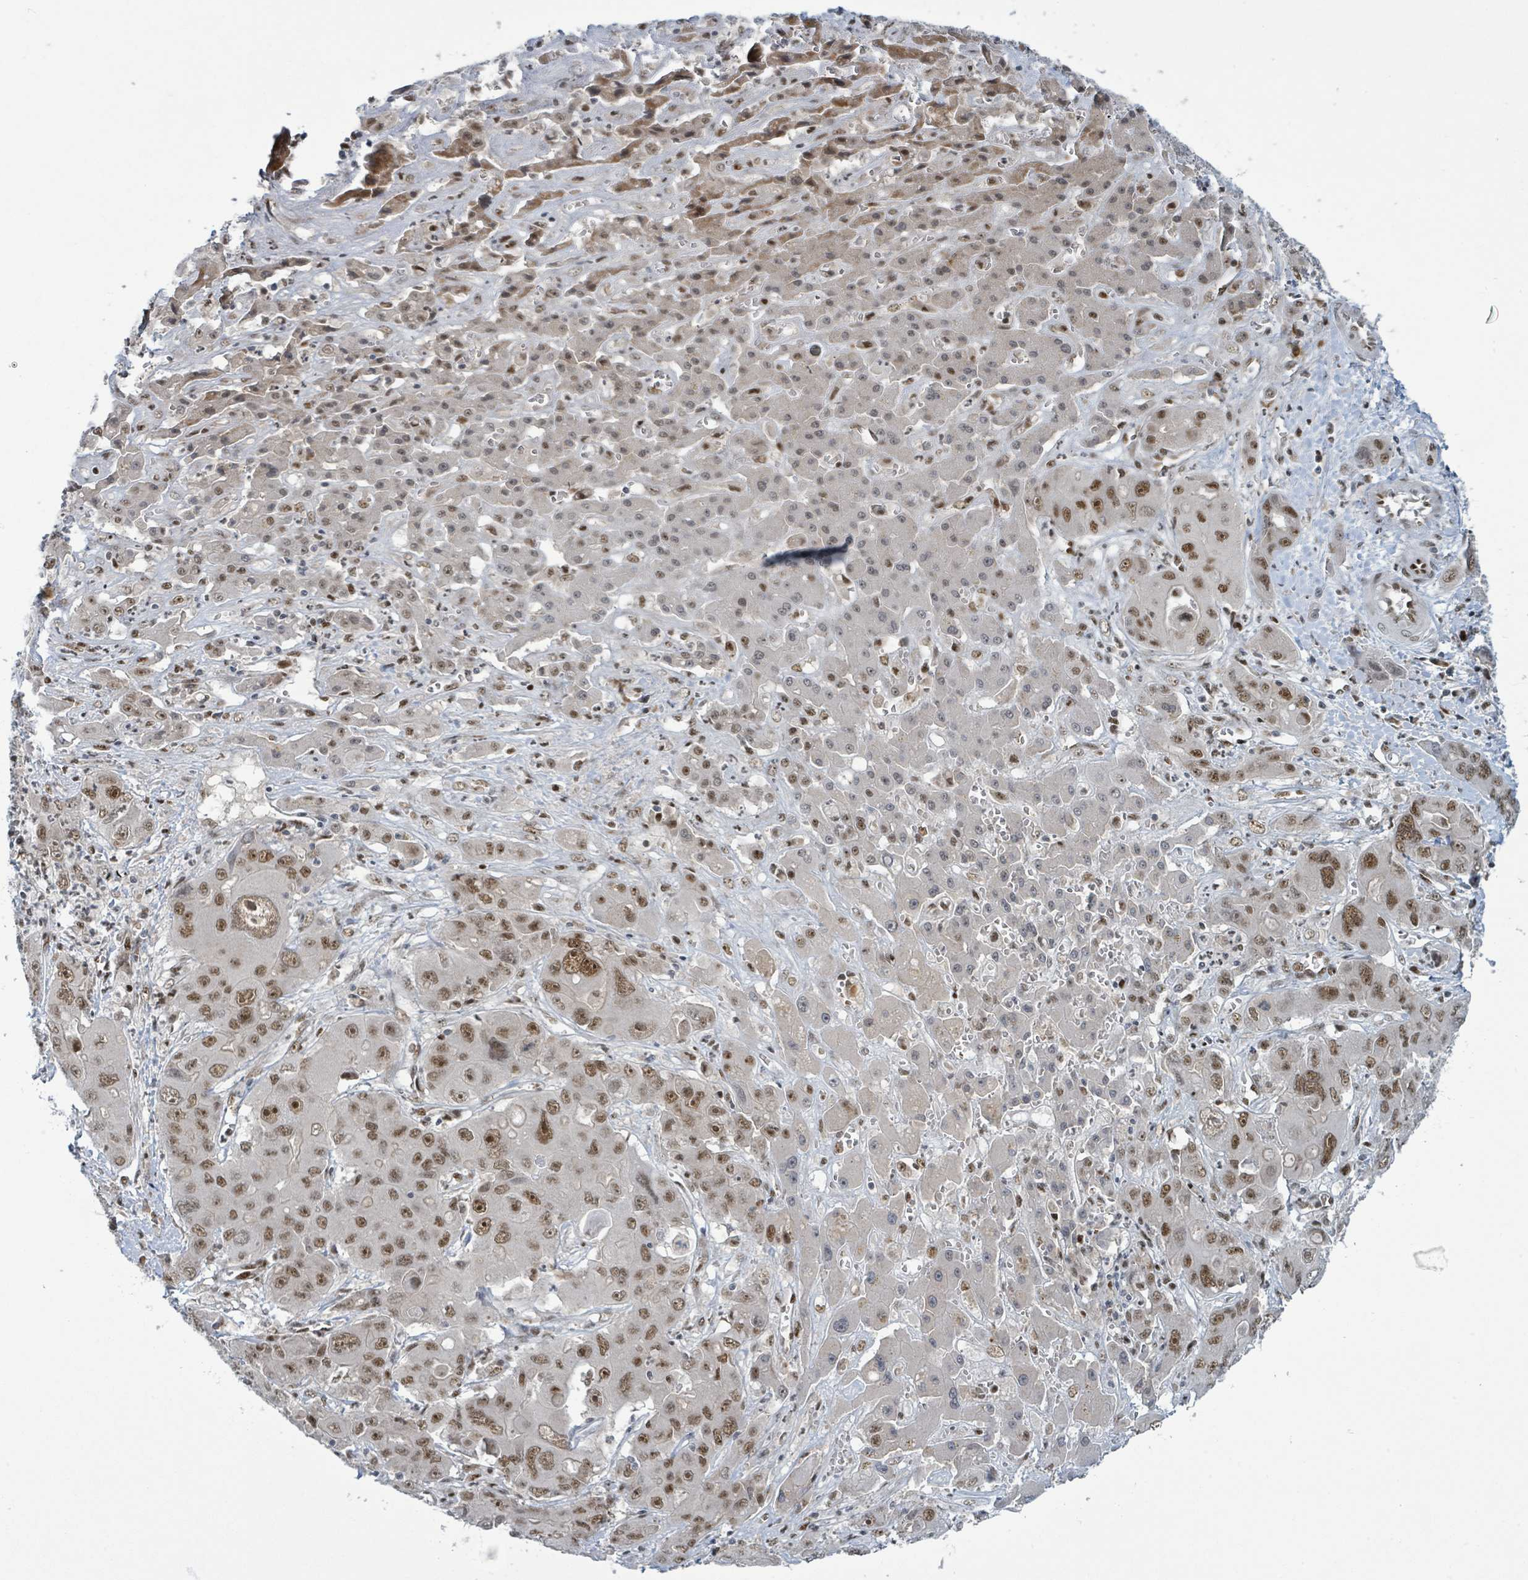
{"staining": {"intensity": "moderate", "quantity": ">75%", "location": "nuclear"}, "tissue": "liver cancer", "cell_type": "Tumor cells", "image_type": "cancer", "snomed": [{"axis": "morphology", "description": "Cholangiocarcinoma"}, {"axis": "topography", "description": "Liver"}], "caption": "Protein staining of liver cancer tissue displays moderate nuclear expression in approximately >75% of tumor cells.", "gene": "KLF3", "patient": {"sex": "male", "age": 67}}